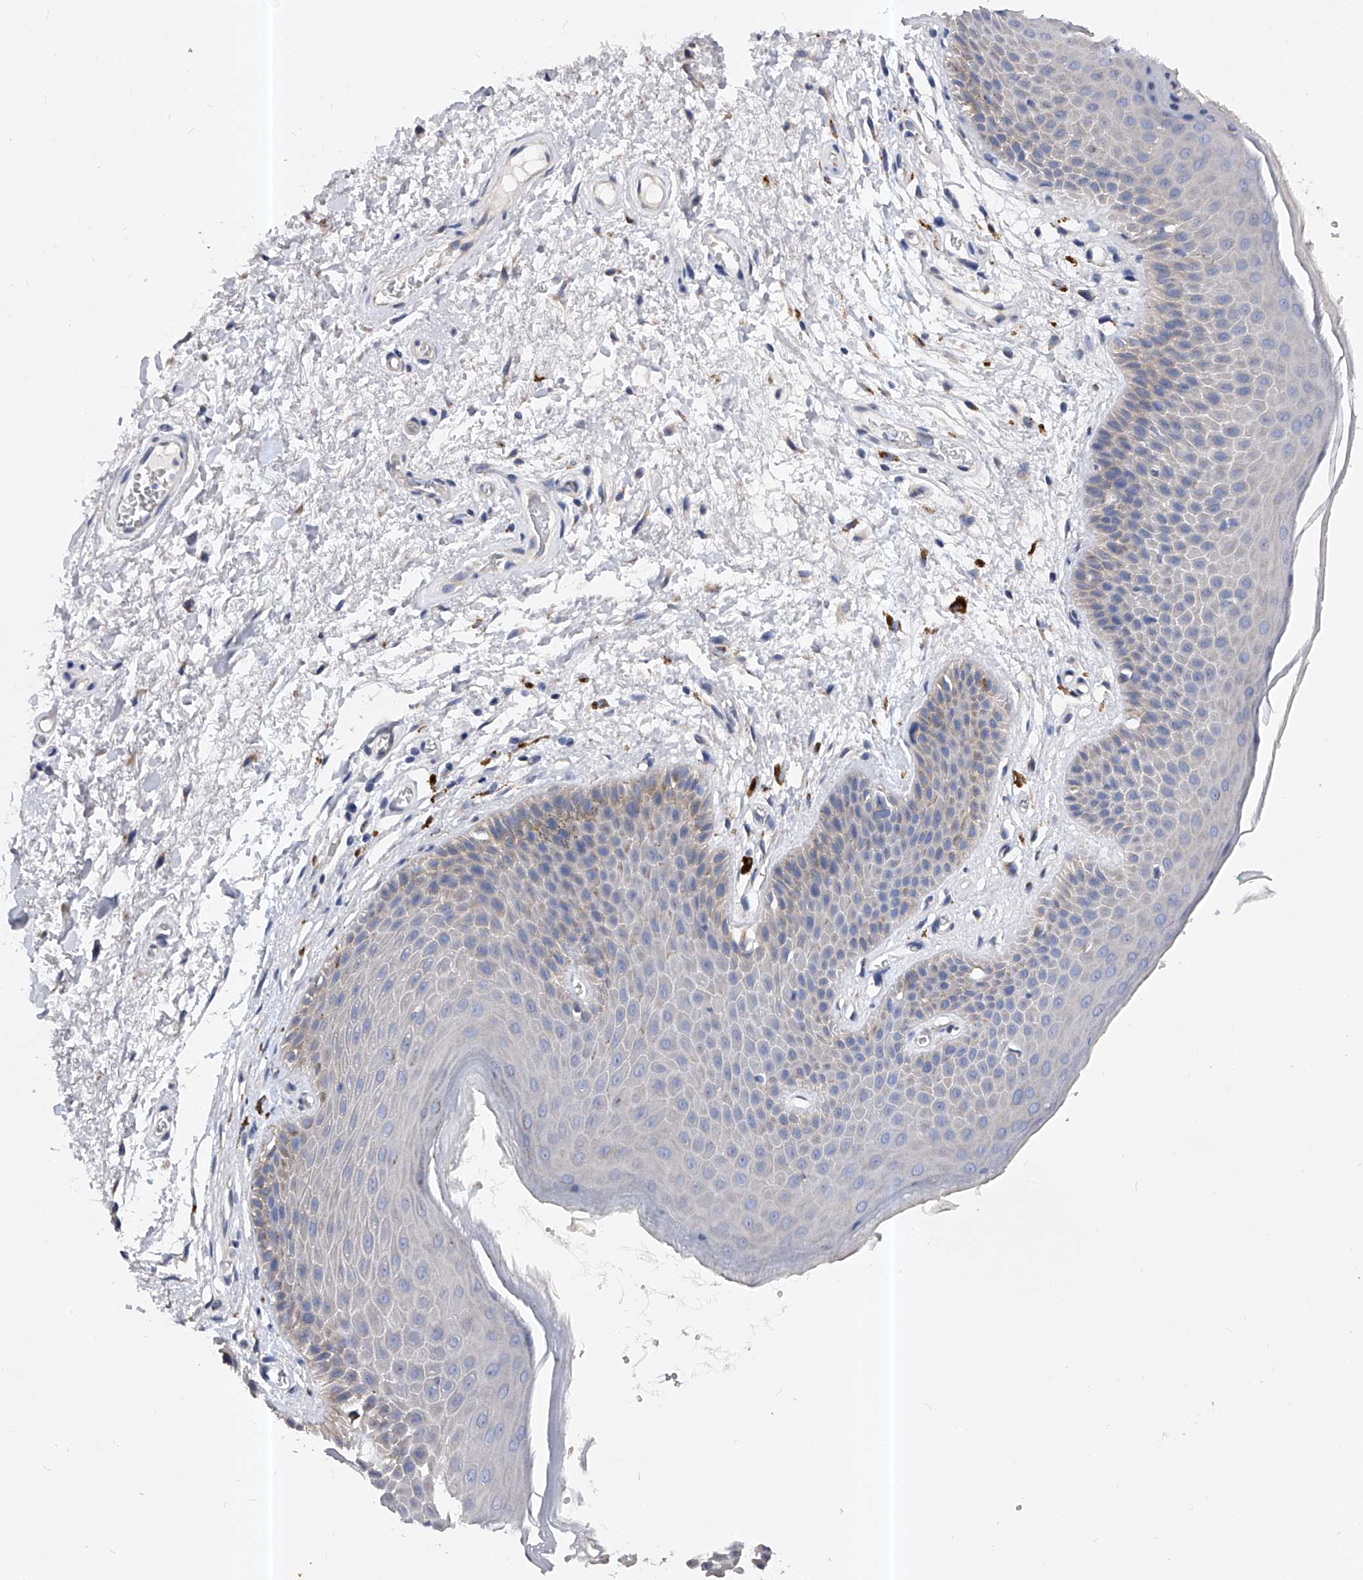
{"staining": {"intensity": "weak", "quantity": "<25%", "location": "cytoplasmic/membranous"}, "tissue": "skin", "cell_type": "Epidermal cells", "image_type": "normal", "snomed": [{"axis": "morphology", "description": "Normal tissue, NOS"}, {"axis": "topography", "description": "Anal"}], "caption": "Immunohistochemistry (IHC) image of benign skin stained for a protein (brown), which reveals no positivity in epidermal cells.", "gene": "PPP5C", "patient": {"sex": "male", "age": 74}}